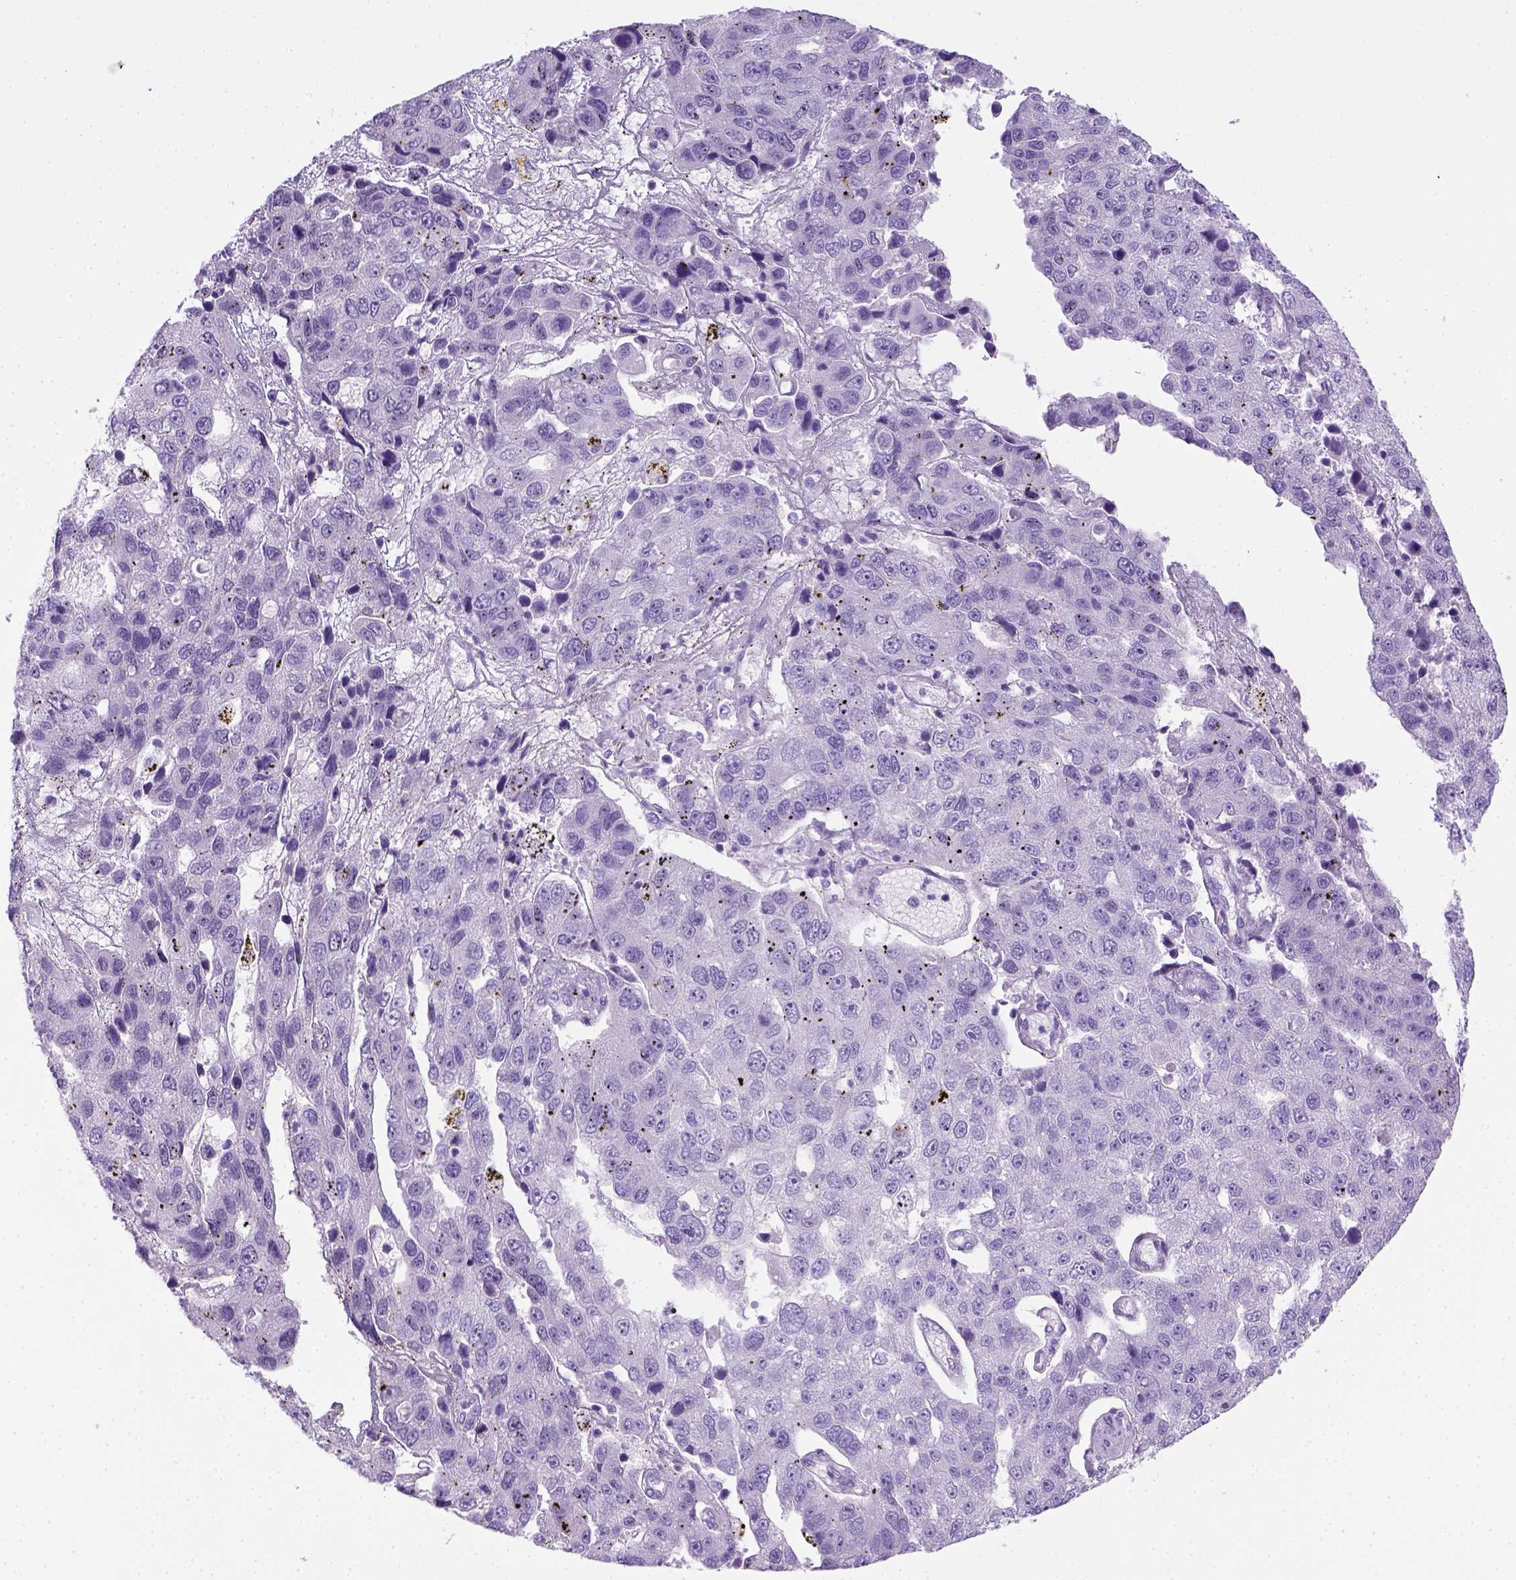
{"staining": {"intensity": "negative", "quantity": "none", "location": "none"}, "tissue": "pancreatic cancer", "cell_type": "Tumor cells", "image_type": "cancer", "snomed": [{"axis": "morphology", "description": "Adenocarcinoma, NOS"}, {"axis": "topography", "description": "Pancreas"}], "caption": "IHC photomicrograph of pancreatic cancer (adenocarcinoma) stained for a protein (brown), which exhibits no staining in tumor cells. (DAB (3,3'-diaminobenzidine) immunohistochemistry, high magnification).", "gene": "KRT71", "patient": {"sex": "female", "age": 61}}